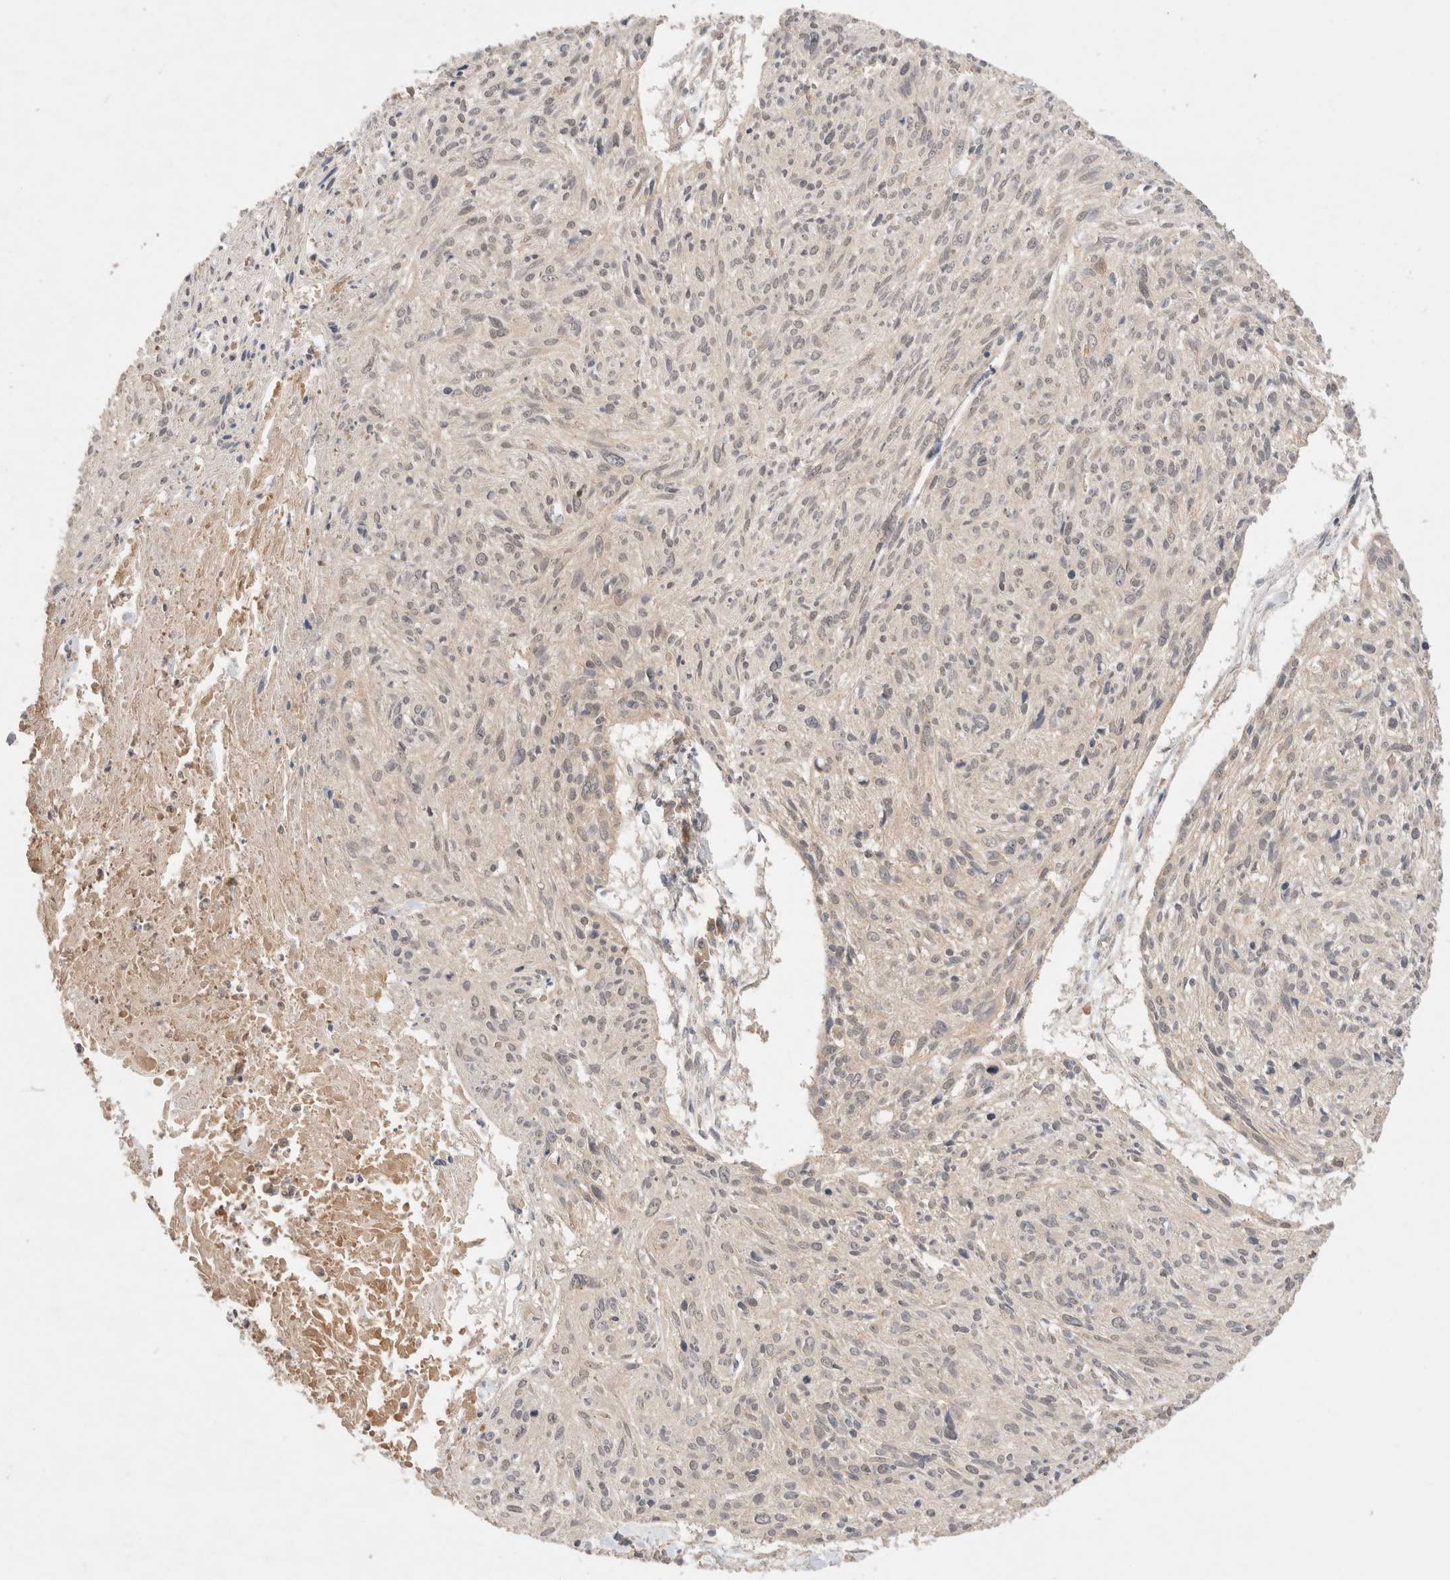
{"staining": {"intensity": "weak", "quantity": "<25%", "location": "nuclear"}, "tissue": "cervical cancer", "cell_type": "Tumor cells", "image_type": "cancer", "snomed": [{"axis": "morphology", "description": "Squamous cell carcinoma, NOS"}, {"axis": "topography", "description": "Cervix"}], "caption": "Immunohistochemistry (IHC) histopathology image of human cervical cancer (squamous cell carcinoma) stained for a protein (brown), which exhibits no staining in tumor cells. Brightfield microscopy of immunohistochemistry stained with DAB (brown) and hematoxylin (blue), captured at high magnification.", "gene": "CARNMT1", "patient": {"sex": "female", "age": 51}}